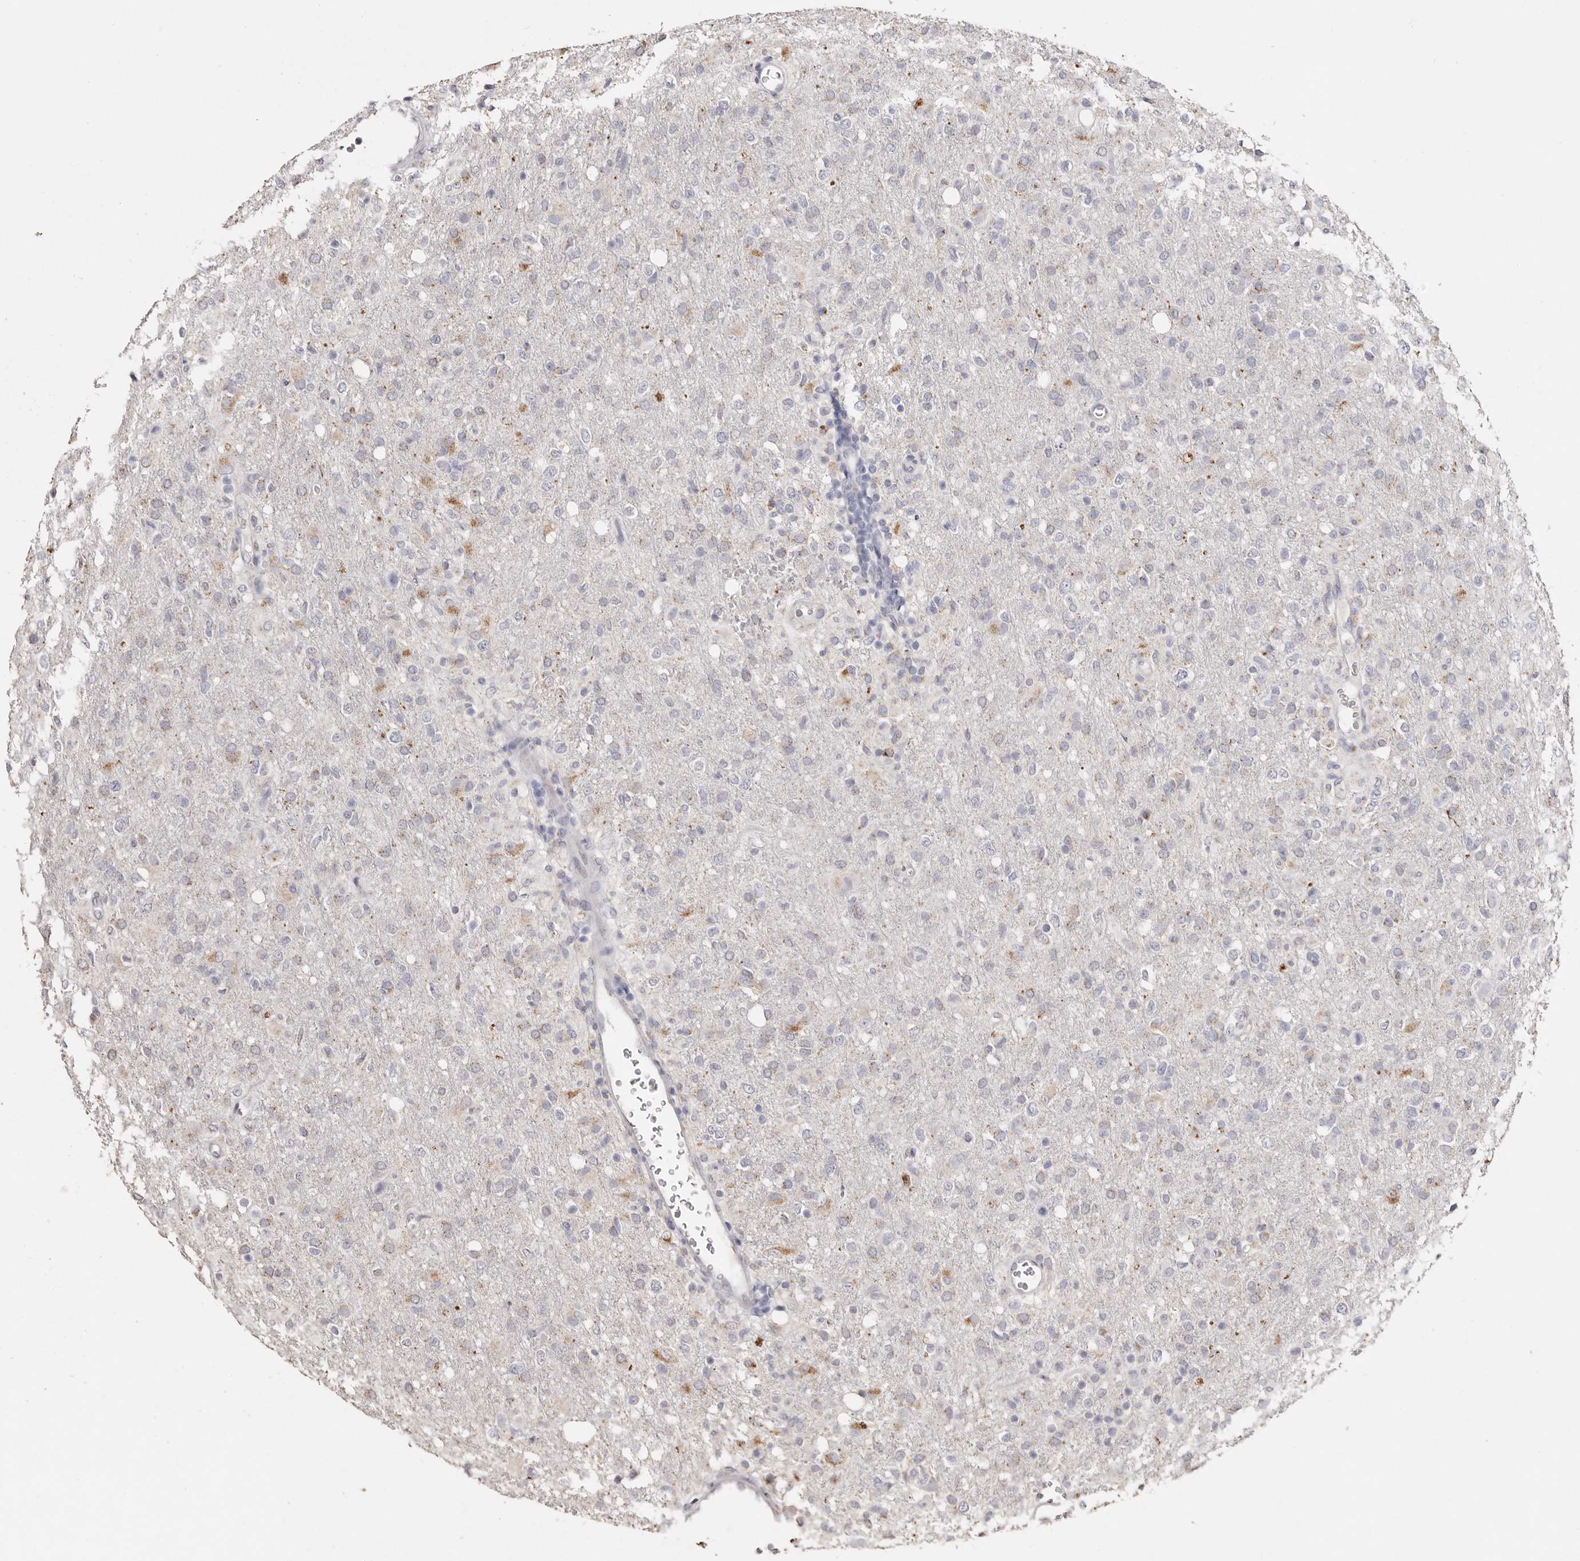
{"staining": {"intensity": "moderate", "quantity": "<25%", "location": "cytoplasmic/membranous"}, "tissue": "glioma", "cell_type": "Tumor cells", "image_type": "cancer", "snomed": [{"axis": "morphology", "description": "Glioma, malignant, High grade"}, {"axis": "topography", "description": "Brain"}], "caption": "IHC histopathology image of neoplastic tissue: high-grade glioma (malignant) stained using IHC demonstrates low levels of moderate protein expression localized specifically in the cytoplasmic/membranous of tumor cells, appearing as a cytoplasmic/membranous brown color.", "gene": "LGALS7B", "patient": {"sex": "female", "age": 57}}